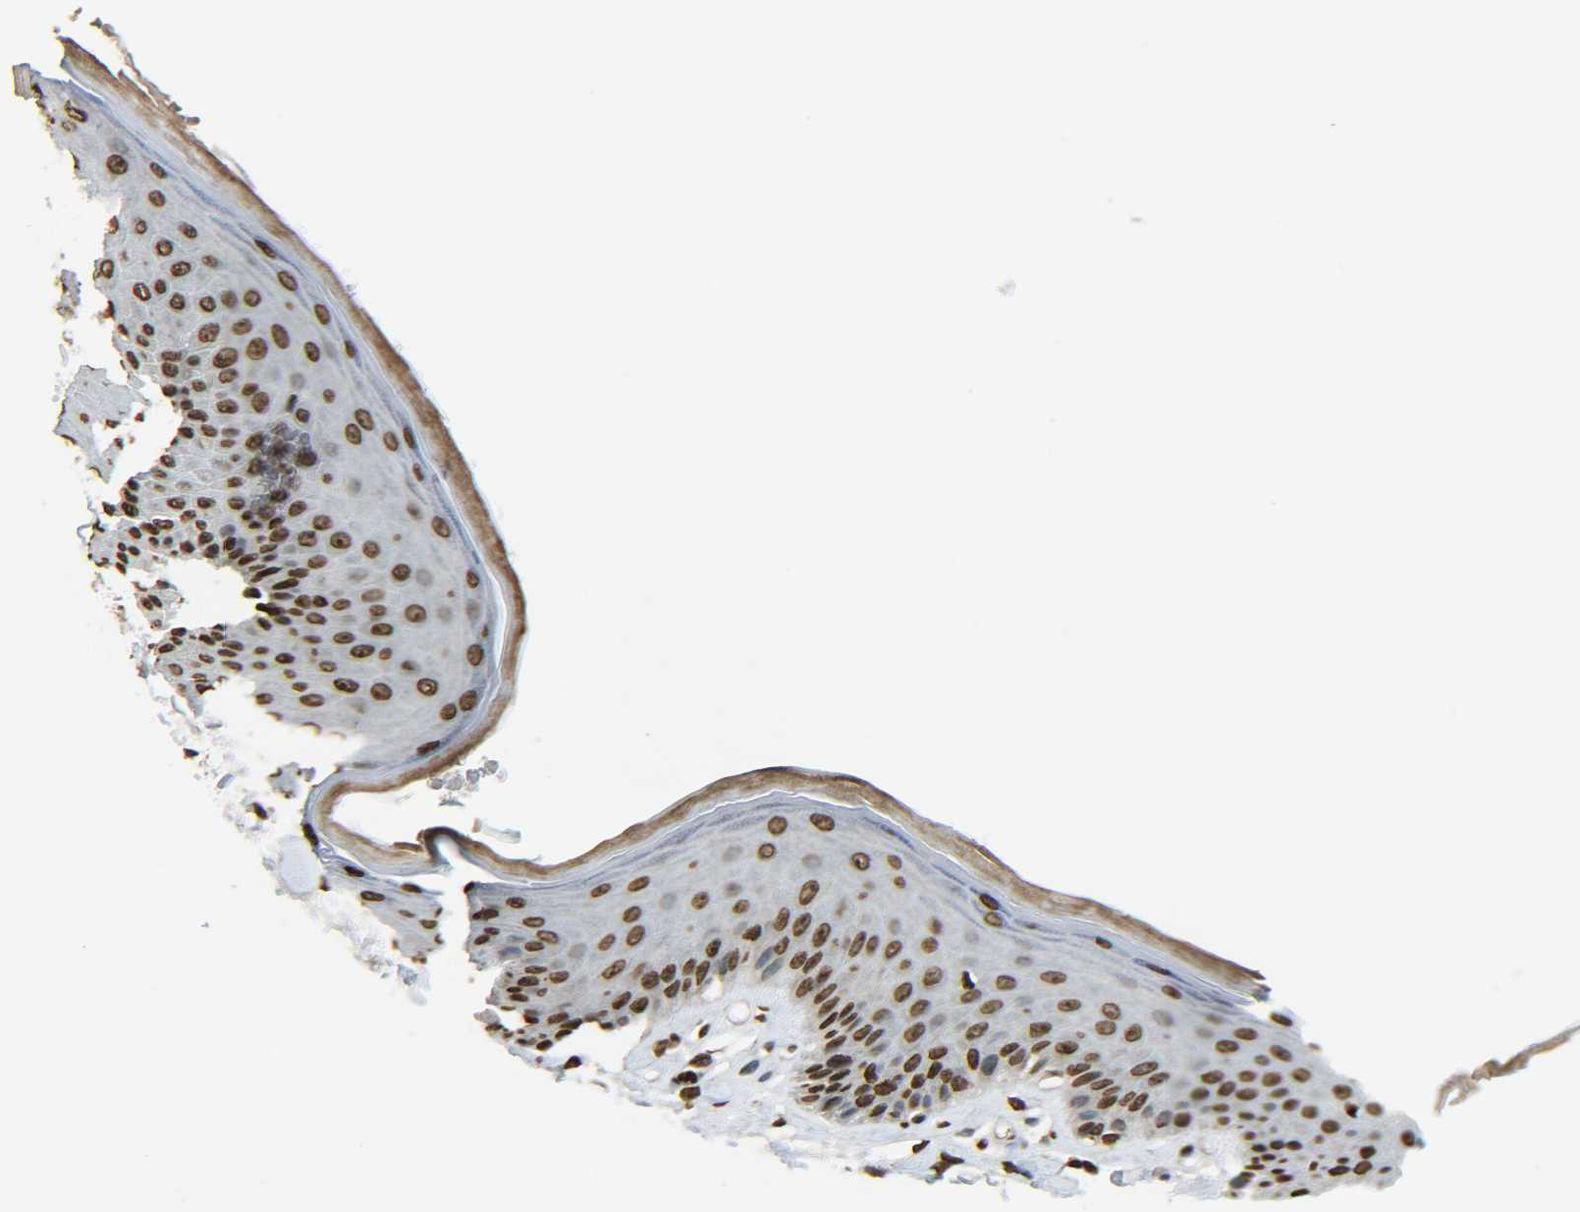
{"staining": {"intensity": "strong", "quantity": ">75%", "location": "nuclear"}, "tissue": "skin", "cell_type": "Epidermal cells", "image_type": "normal", "snomed": [{"axis": "morphology", "description": "Normal tissue, NOS"}, {"axis": "topography", "description": "Vulva"}], "caption": "The histopathology image displays immunohistochemical staining of normal skin. There is strong nuclear positivity is seen in about >75% of epidermal cells. The staining was performed using DAB (3,3'-diaminobenzidine) to visualize the protein expression in brown, while the nuclei were stained in blue with hematoxylin (Magnification: 20x).", "gene": "H4C16", "patient": {"sex": "female", "age": 73}}